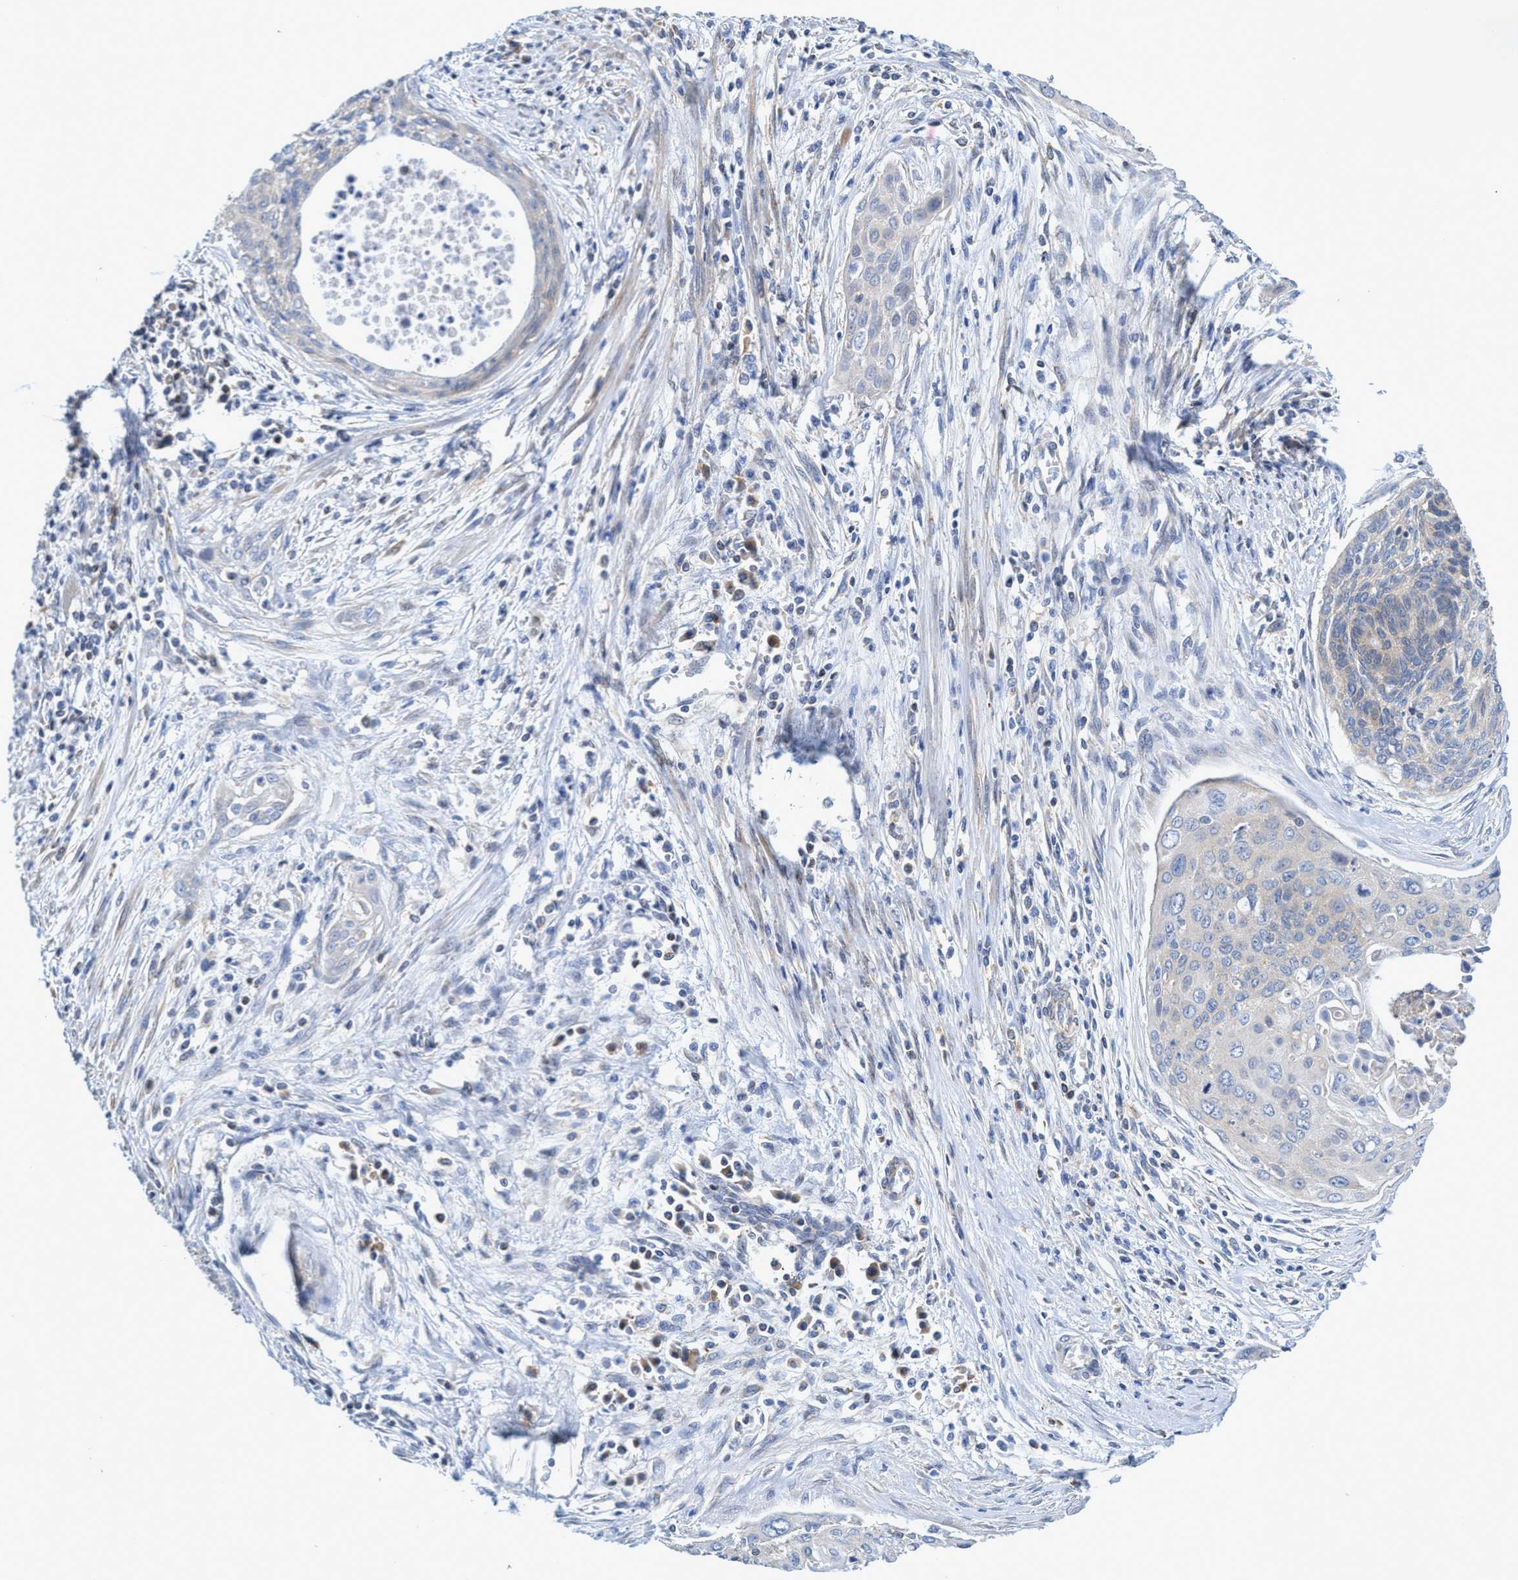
{"staining": {"intensity": "negative", "quantity": "none", "location": "none"}, "tissue": "cervical cancer", "cell_type": "Tumor cells", "image_type": "cancer", "snomed": [{"axis": "morphology", "description": "Squamous cell carcinoma, NOS"}, {"axis": "topography", "description": "Cervix"}], "caption": "Squamous cell carcinoma (cervical) was stained to show a protein in brown. There is no significant positivity in tumor cells. (DAB (3,3'-diaminobenzidine) IHC visualized using brightfield microscopy, high magnification).", "gene": "CRYZ", "patient": {"sex": "female", "age": 55}}